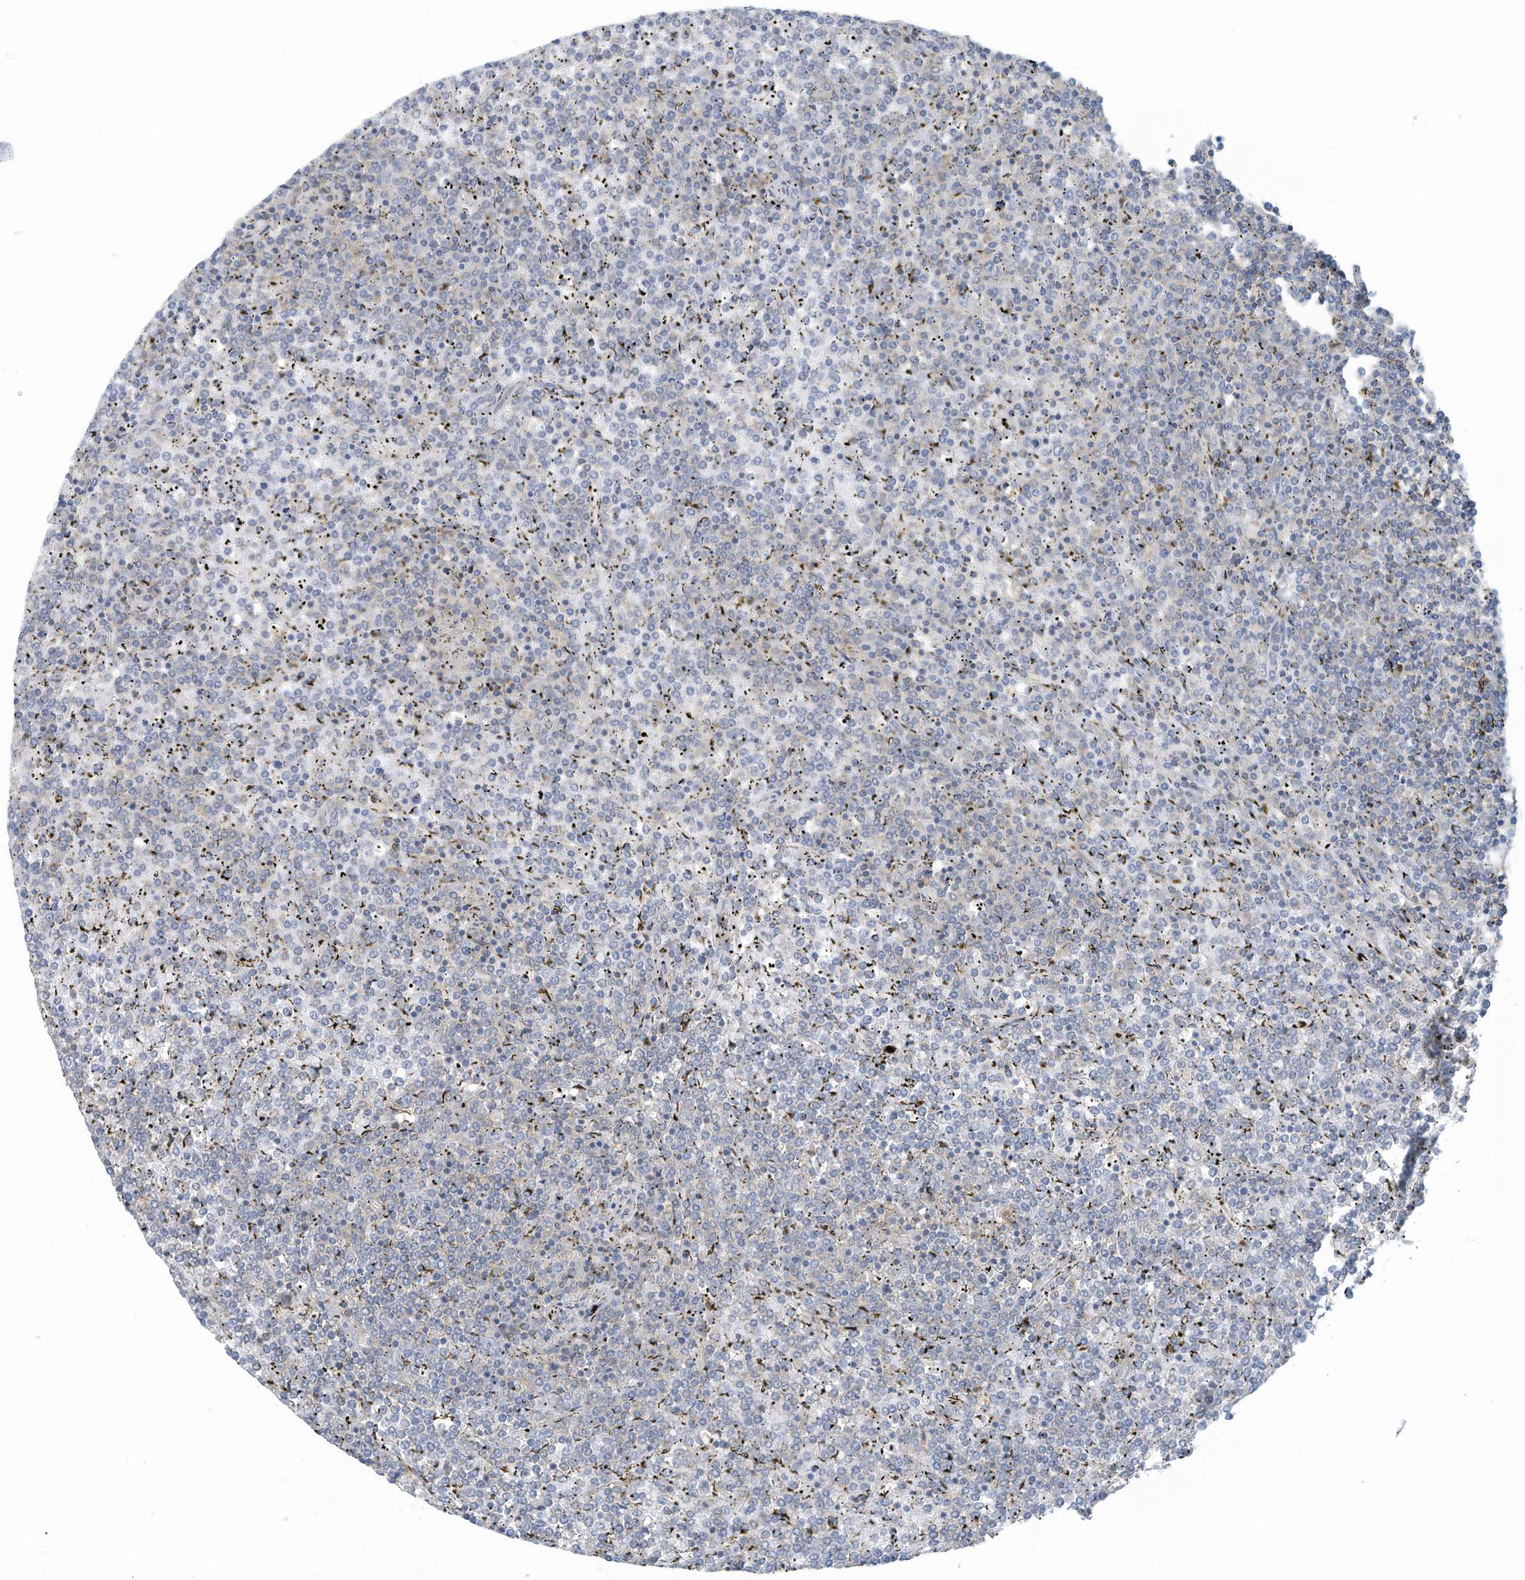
{"staining": {"intensity": "negative", "quantity": "none", "location": "none"}, "tissue": "lymphoma", "cell_type": "Tumor cells", "image_type": "cancer", "snomed": [{"axis": "morphology", "description": "Malignant lymphoma, non-Hodgkin's type, Low grade"}, {"axis": "topography", "description": "Spleen"}], "caption": "Tumor cells show no significant expression in lymphoma.", "gene": "ZNF846", "patient": {"sex": "female", "age": 19}}